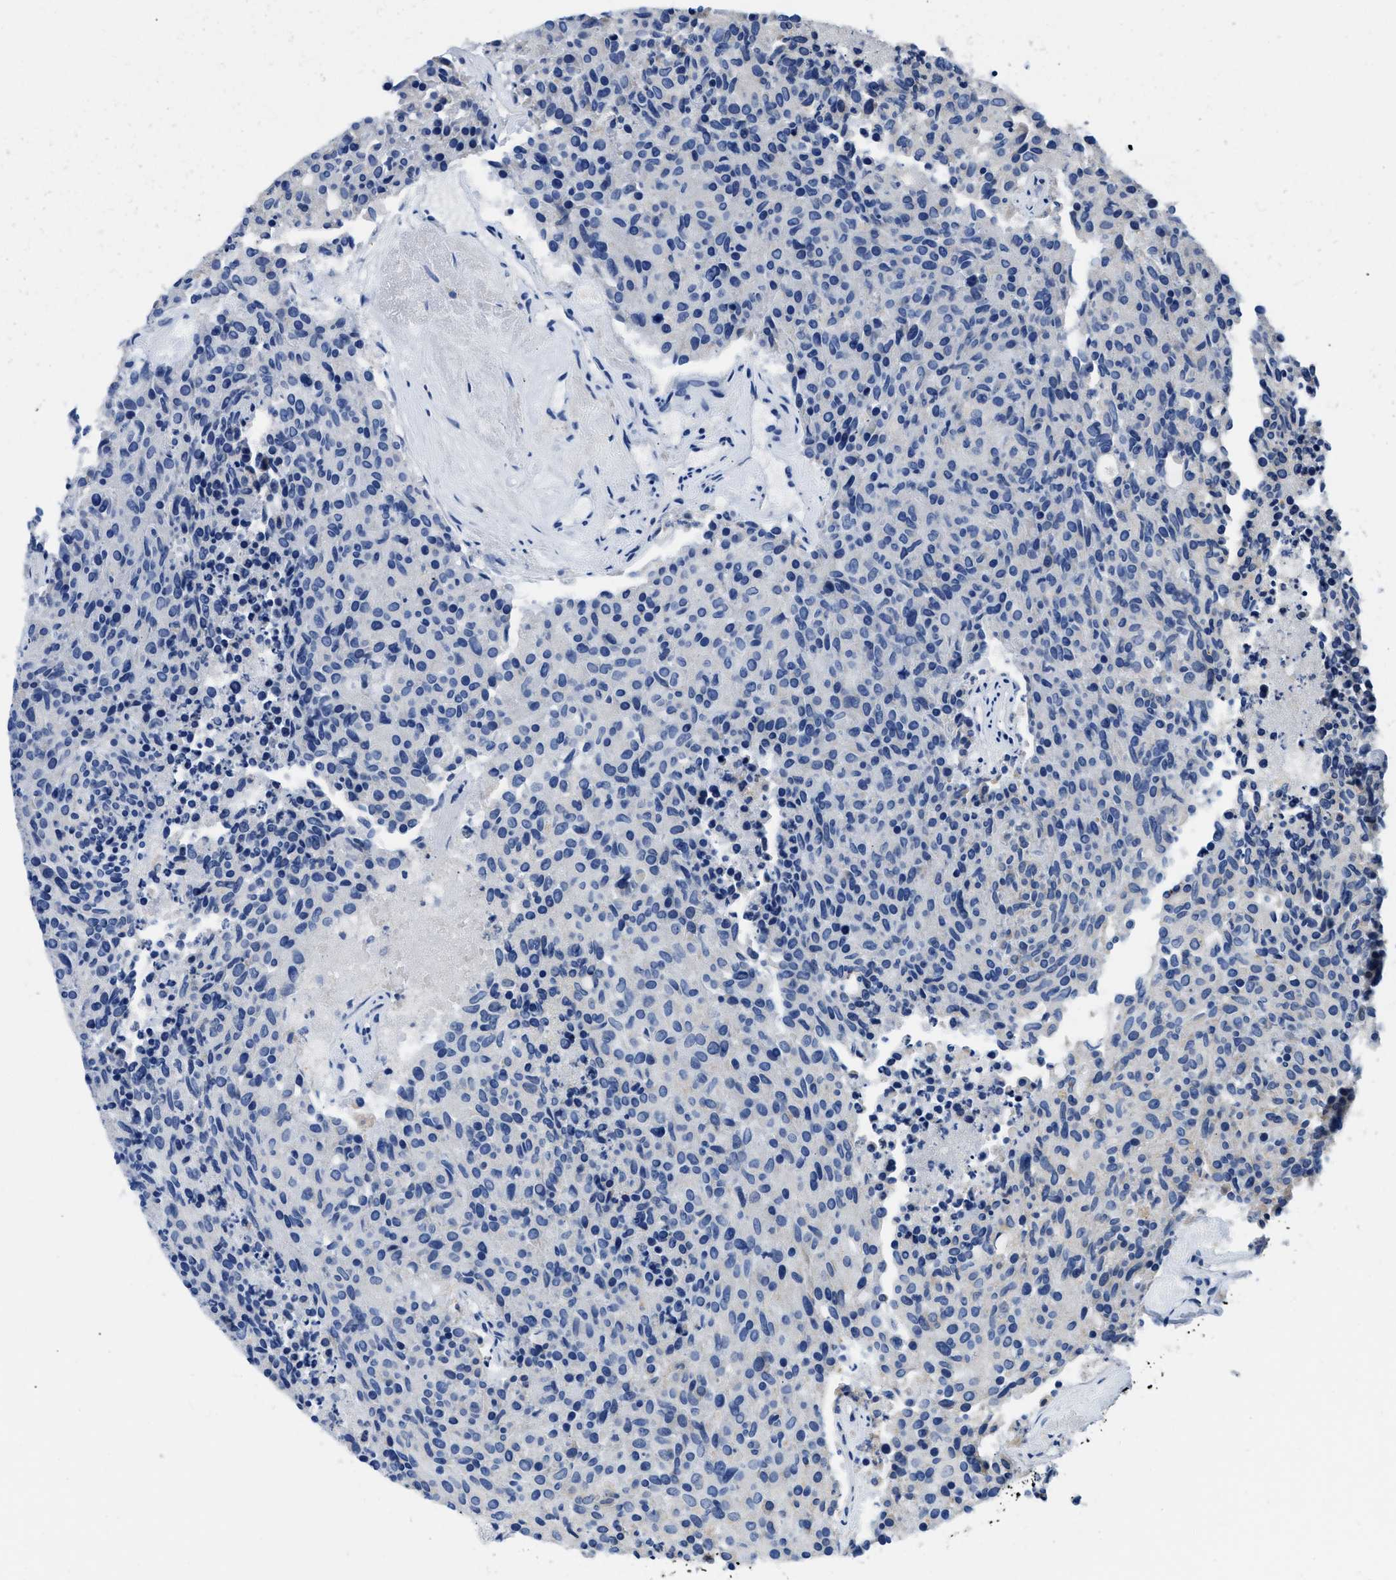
{"staining": {"intensity": "negative", "quantity": "none", "location": "none"}, "tissue": "carcinoid", "cell_type": "Tumor cells", "image_type": "cancer", "snomed": [{"axis": "morphology", "description": "Carcinoid, malignant, NOS"}, {"axis": "topography", "description": "Pancreas"}], "caption": "Immunohistochemistry image of neoplastic tissue: carcinoid stained with DAB displays no significant protein positivity in tumor cells.", "gene": "SLC25A13", "patient": {"sex": "female", "age": 54}}